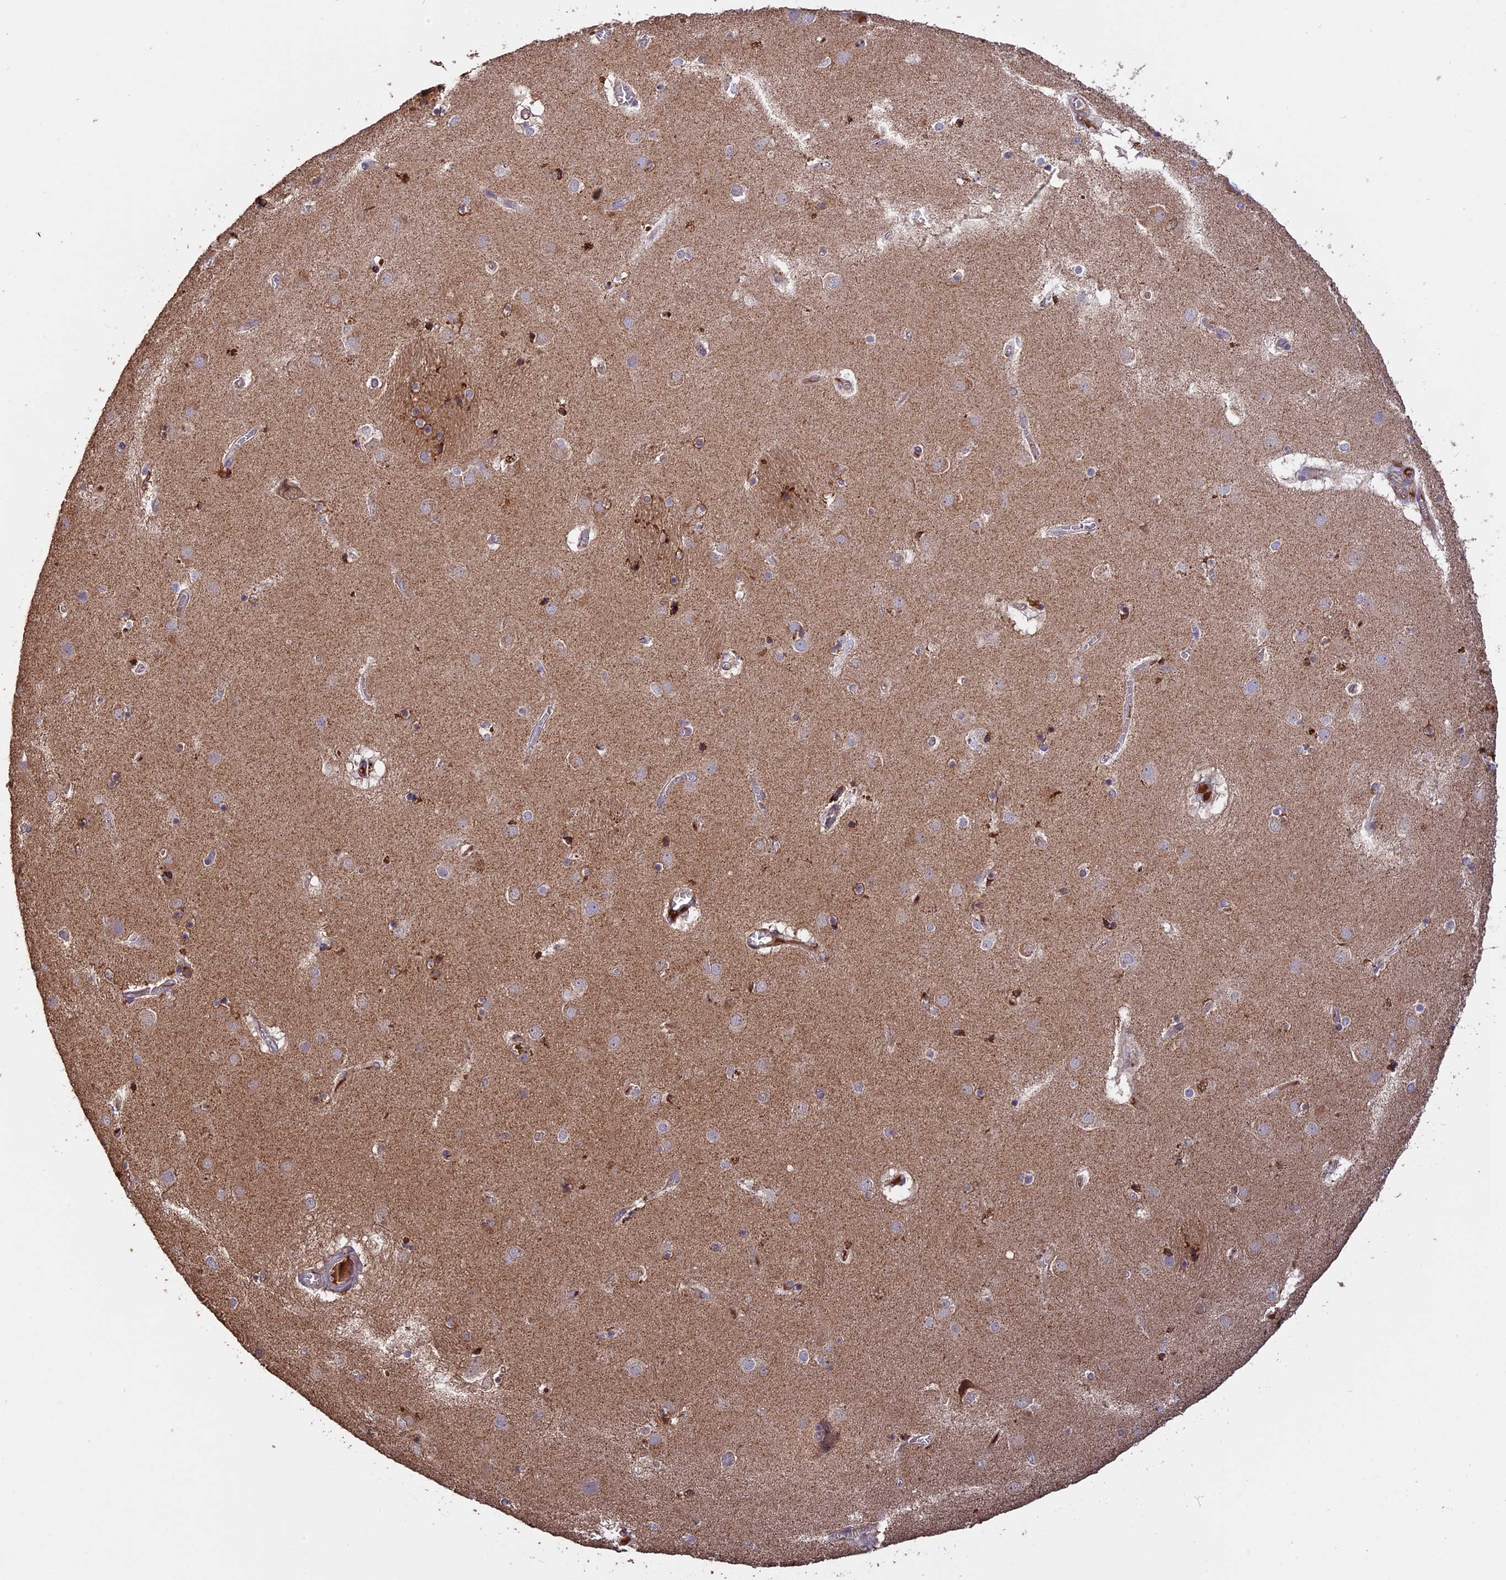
{"staining": {"intensity": "weak", "quantity": "<25%", "location": "cytoplasmic/membranous"}, "tissue": "caudate", "cell_type": "Glial cells", "image_type": "normal", "snomed": [{"axis": "morphology", "description": "Normal tissue, NOS"}, {"axis": "topography", "description": "Lateral ventricle wall"}], "caption": "Histopathology image shows no protein expression in glial cells of benign caudate. The staining is performed using DAB brown chromogen with nuclei counter-stained in using hematoxylin.", "gene": "RASAL1", "patient": {"sex": "male", "age": 70}}